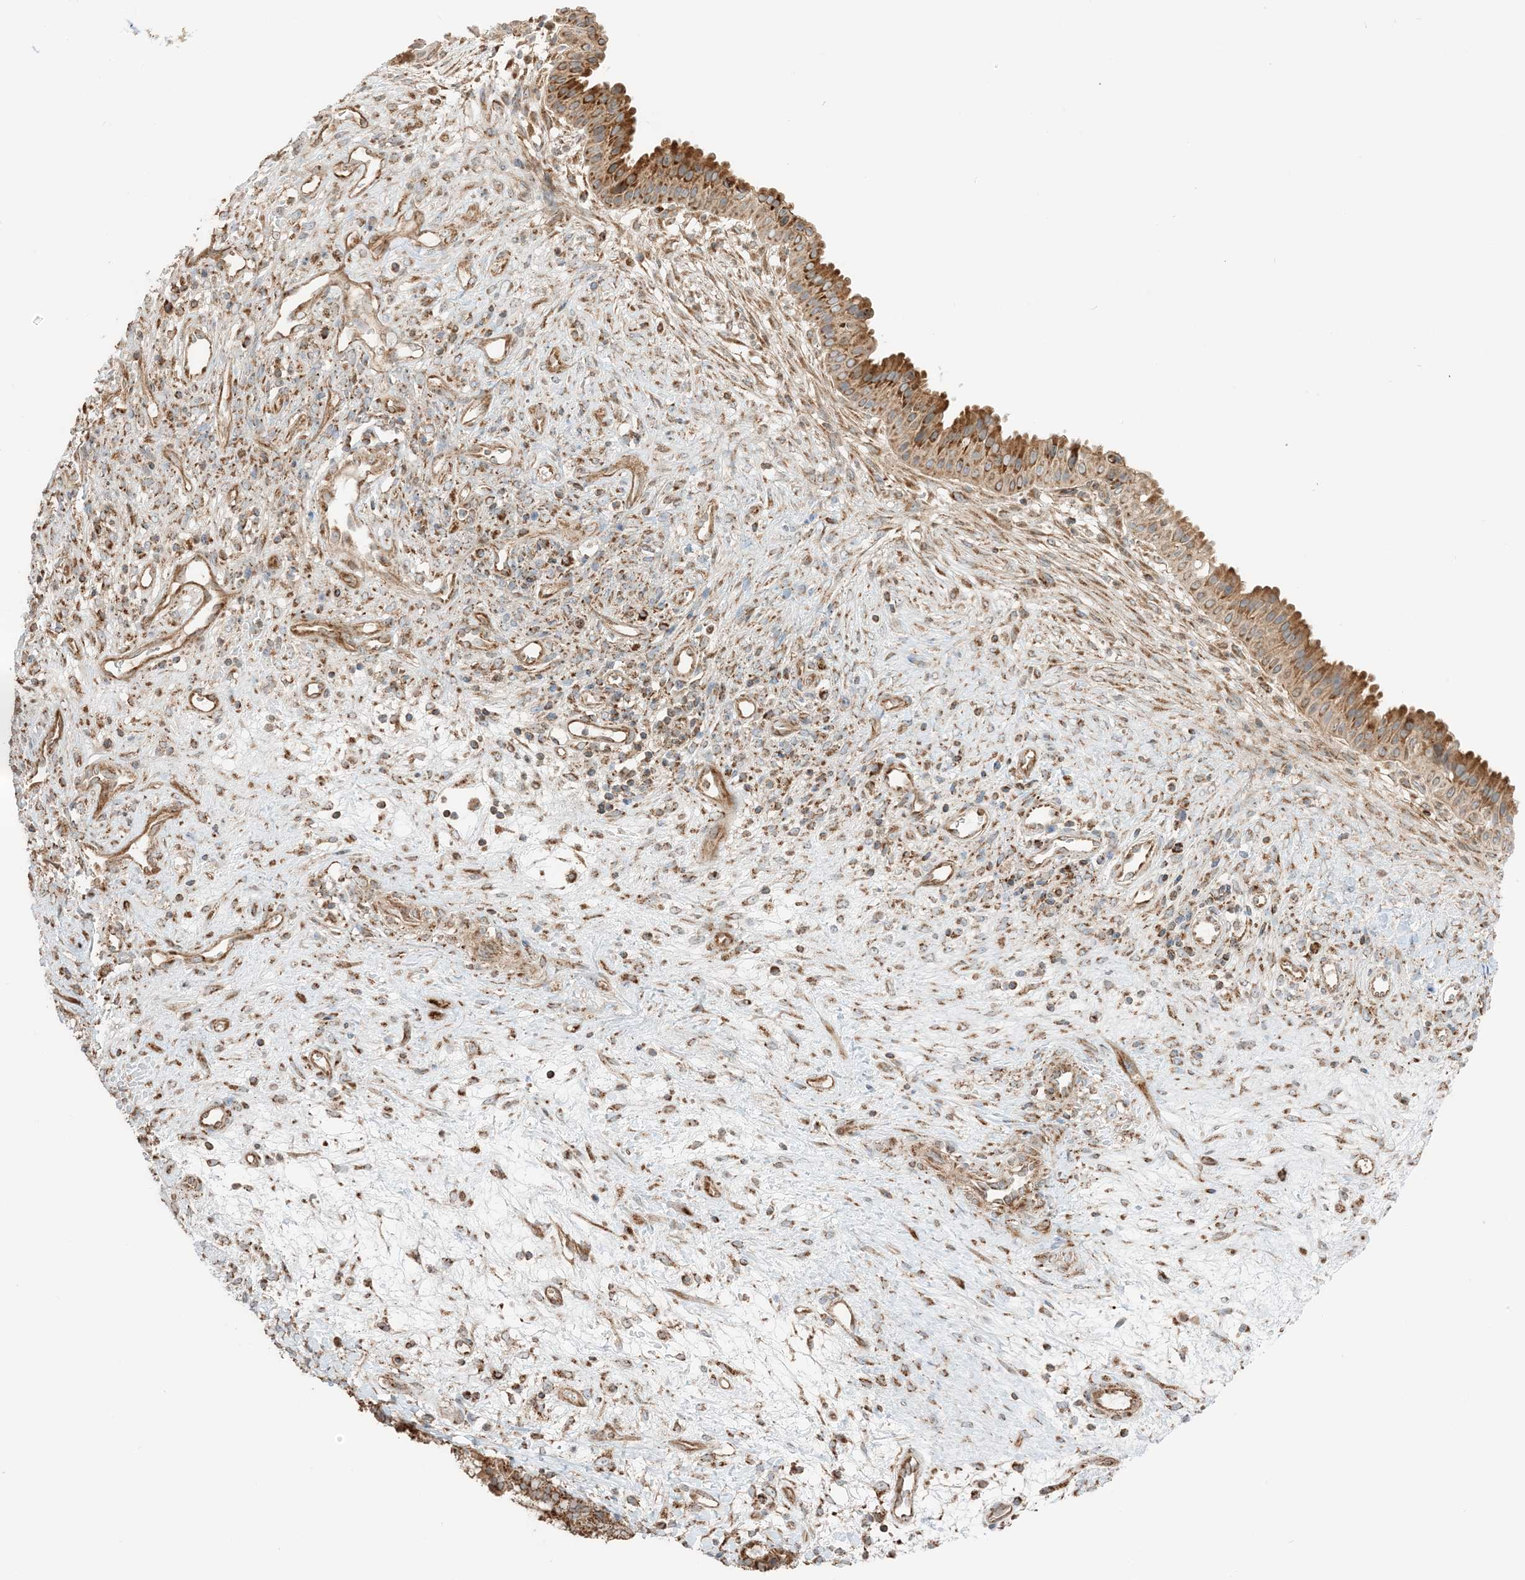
{"staining": {"intensity": "strong", "quantity": ">75%", "location": "cytoplasmic/membranous"}, "tissue": "nasopharynx", "cell_type": "Respiratory epithelial cells", "image_type": "normal", "snomed": [{"axis": "morphology", "description": "Normal tissue, NOS"}, {"axis": "topography", "description": "Nasopharynx"}], "caption": "Human nasopharynx stained with a protein marker shows strong staining in respiratory epithelial cells.", "gene": "N4BP3", "patient": {"sex": "male", "age": 22}}